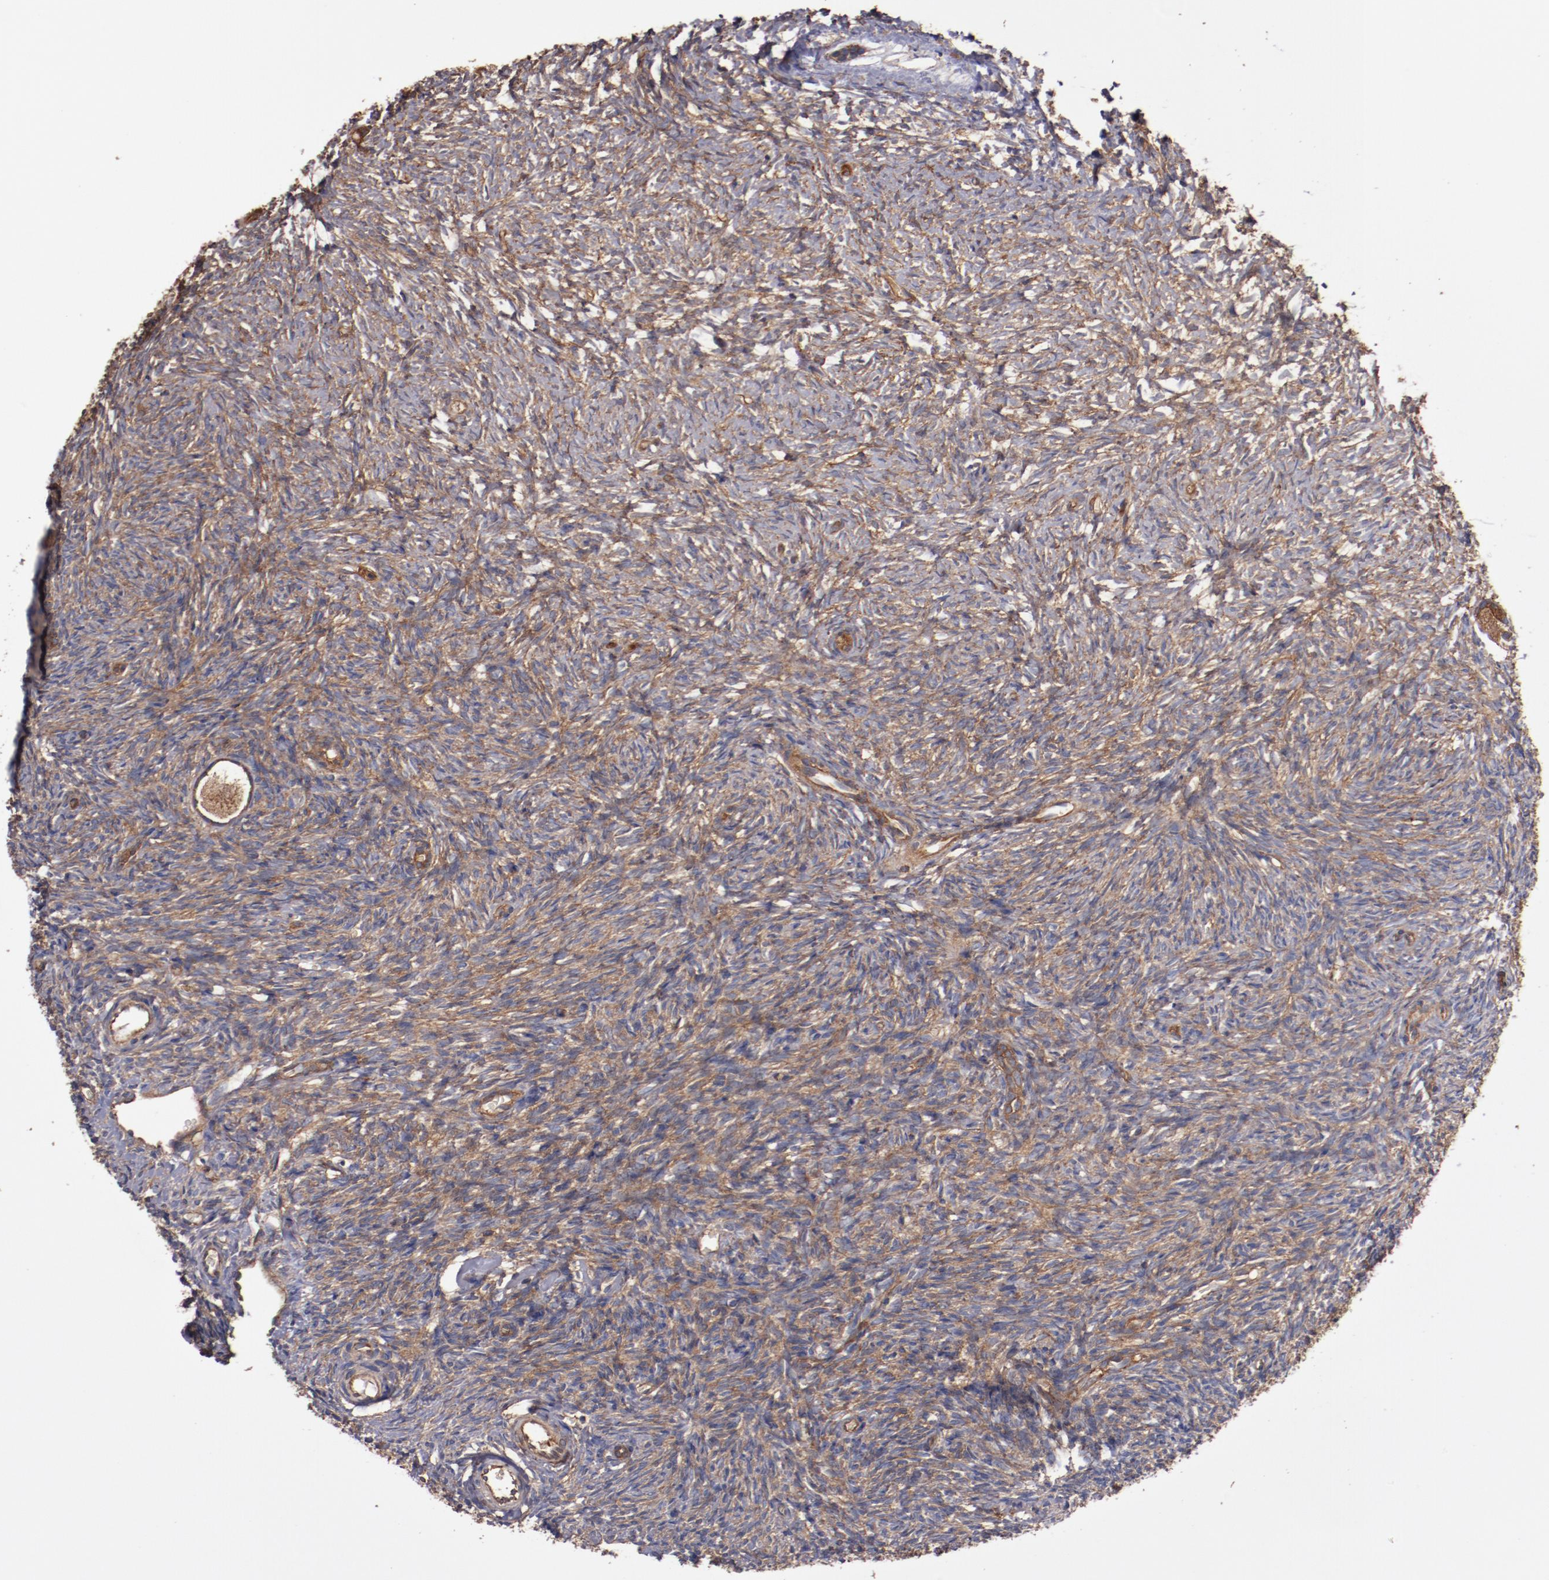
{"staining": {"intensity": "strong", "quantity": ">75%", "location": "cytoplasmic/membranous"}, "tissue": "ovary", "cell_type": "Ovarian stroma cells", "image_type": "normal", "snomed": [{"axis": "morphology", "description": "Normal tissue, NOS"}, {"axis": "topography", "description": "Ovary"}], "caption": "High-magnification brightfield microscopy of normal ovary stained with DAB (3,3'-diaminobenzidine) (brown) and counterstained with hematoxylin (blue). ovarian stroma cells exhibit strong cytoplasmic/membranous positivity is identified in about>75% of cells. The protein of interest is stained brown, and the nuclei are stained in blue (DAB IHC with brightfield microscopy, high magnification).", "gene": "TMOD3", "patient": {"sex": "female", "age": 35}}